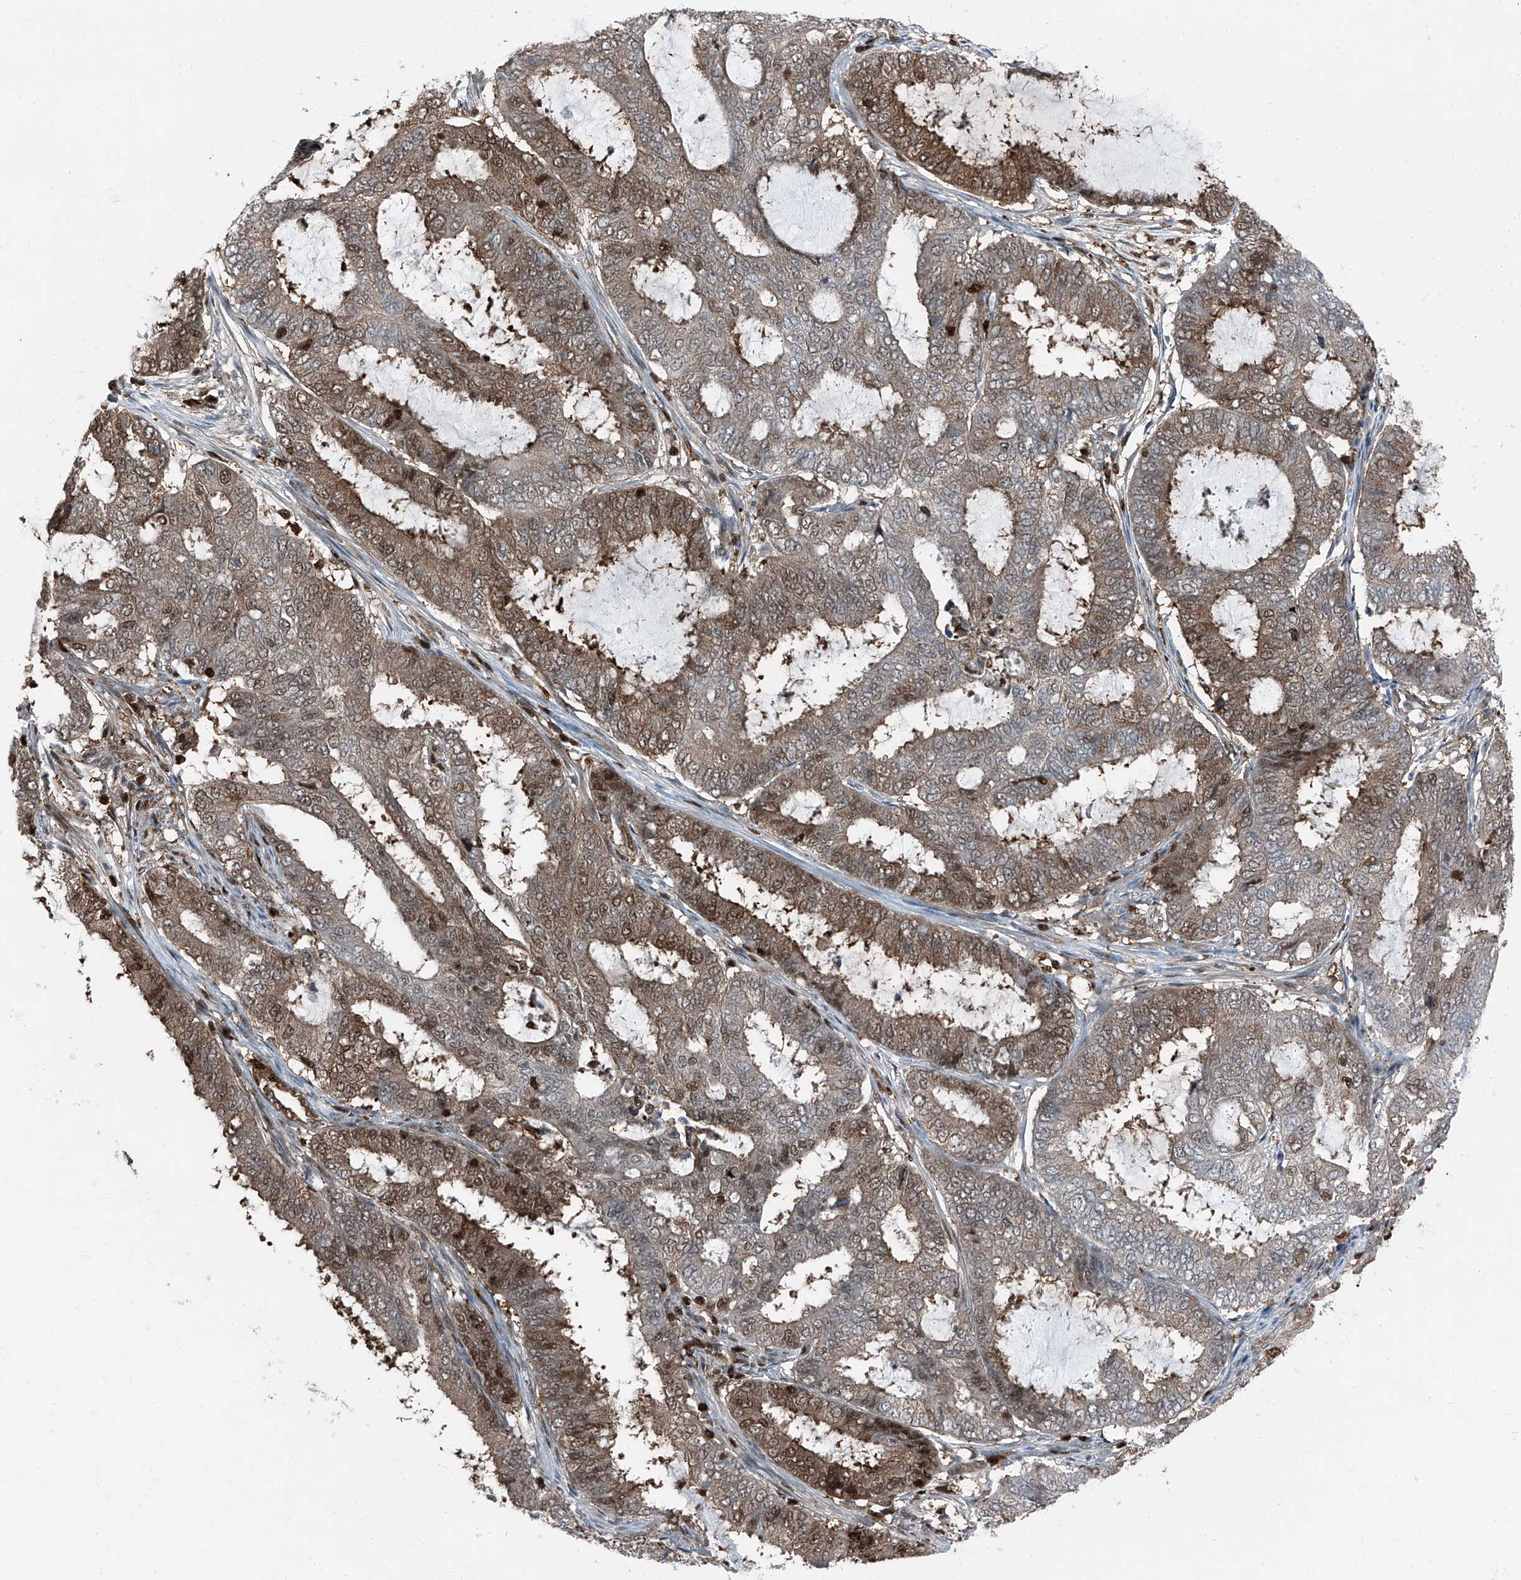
{"staining": {"intensity": "moderate", "quantity": ">75%", "location": "cytoplasmic/membranous,nuclear"}, "tissue": "endometrial cancer", "cell_type": "Tumor cells", "image_type": "cancer", "snomed": [{"axis": "morphology", "description": "Adenocarcinoma, NOS"}, {"axis": "topography", "description": "Endometrium"}], "caption": "A photomicrograph of human endometrial cancer (adenocarcinoma) stained for a protein displays moderate cytoplasmic/membranous and nuclear brown staining in tumor cells.", "gene": "PSMB10", "patient": {"sex": "female", "age": 51}}